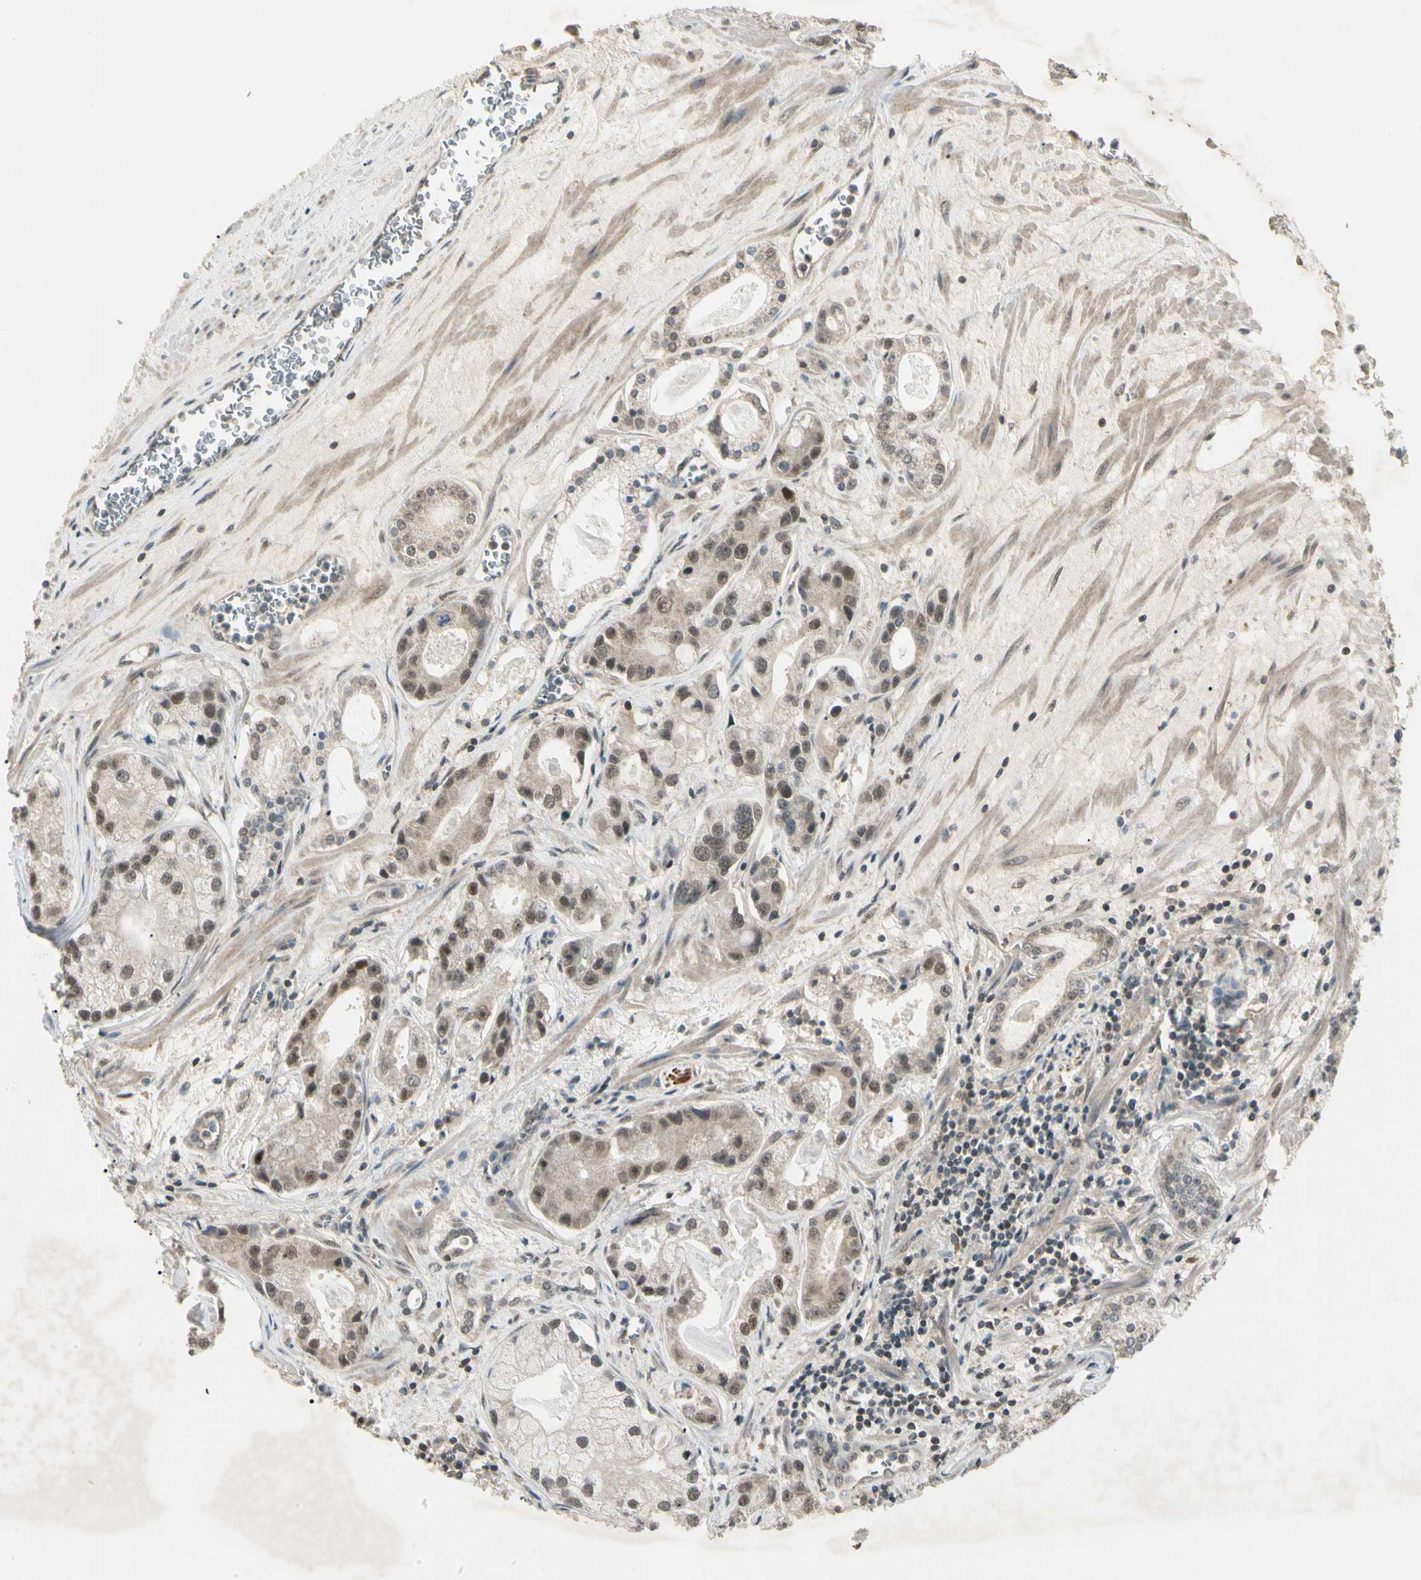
{"staining": {"intensity": "weak", "quantity": ">75%", "location": "cytoplasmic/membranous,nuclear"}, "tissue": "prostate cancer", "cell_type": "Tumor cells", "image_type": "cancer", "snomed": [{"axis": "morphology", "description": "Adenocarcinoma, Low grade"}, {"axis": "topography", "description": "Prostate"}], "caption": "Immunohistochemistry (IHC) image of neoplastic tissue: human adenocarcinoma (low-grade) (prostate) stained using IHC exhibits low levels of weak protein expression localized specifically in the cytoplasmic/membranous and nuclear of tumor cells, appearing as a cytoplasmic/membranous and nuclear brown color.", "gene": "ZSCAN12", "patient": {"sex": "male", "age": 59}}